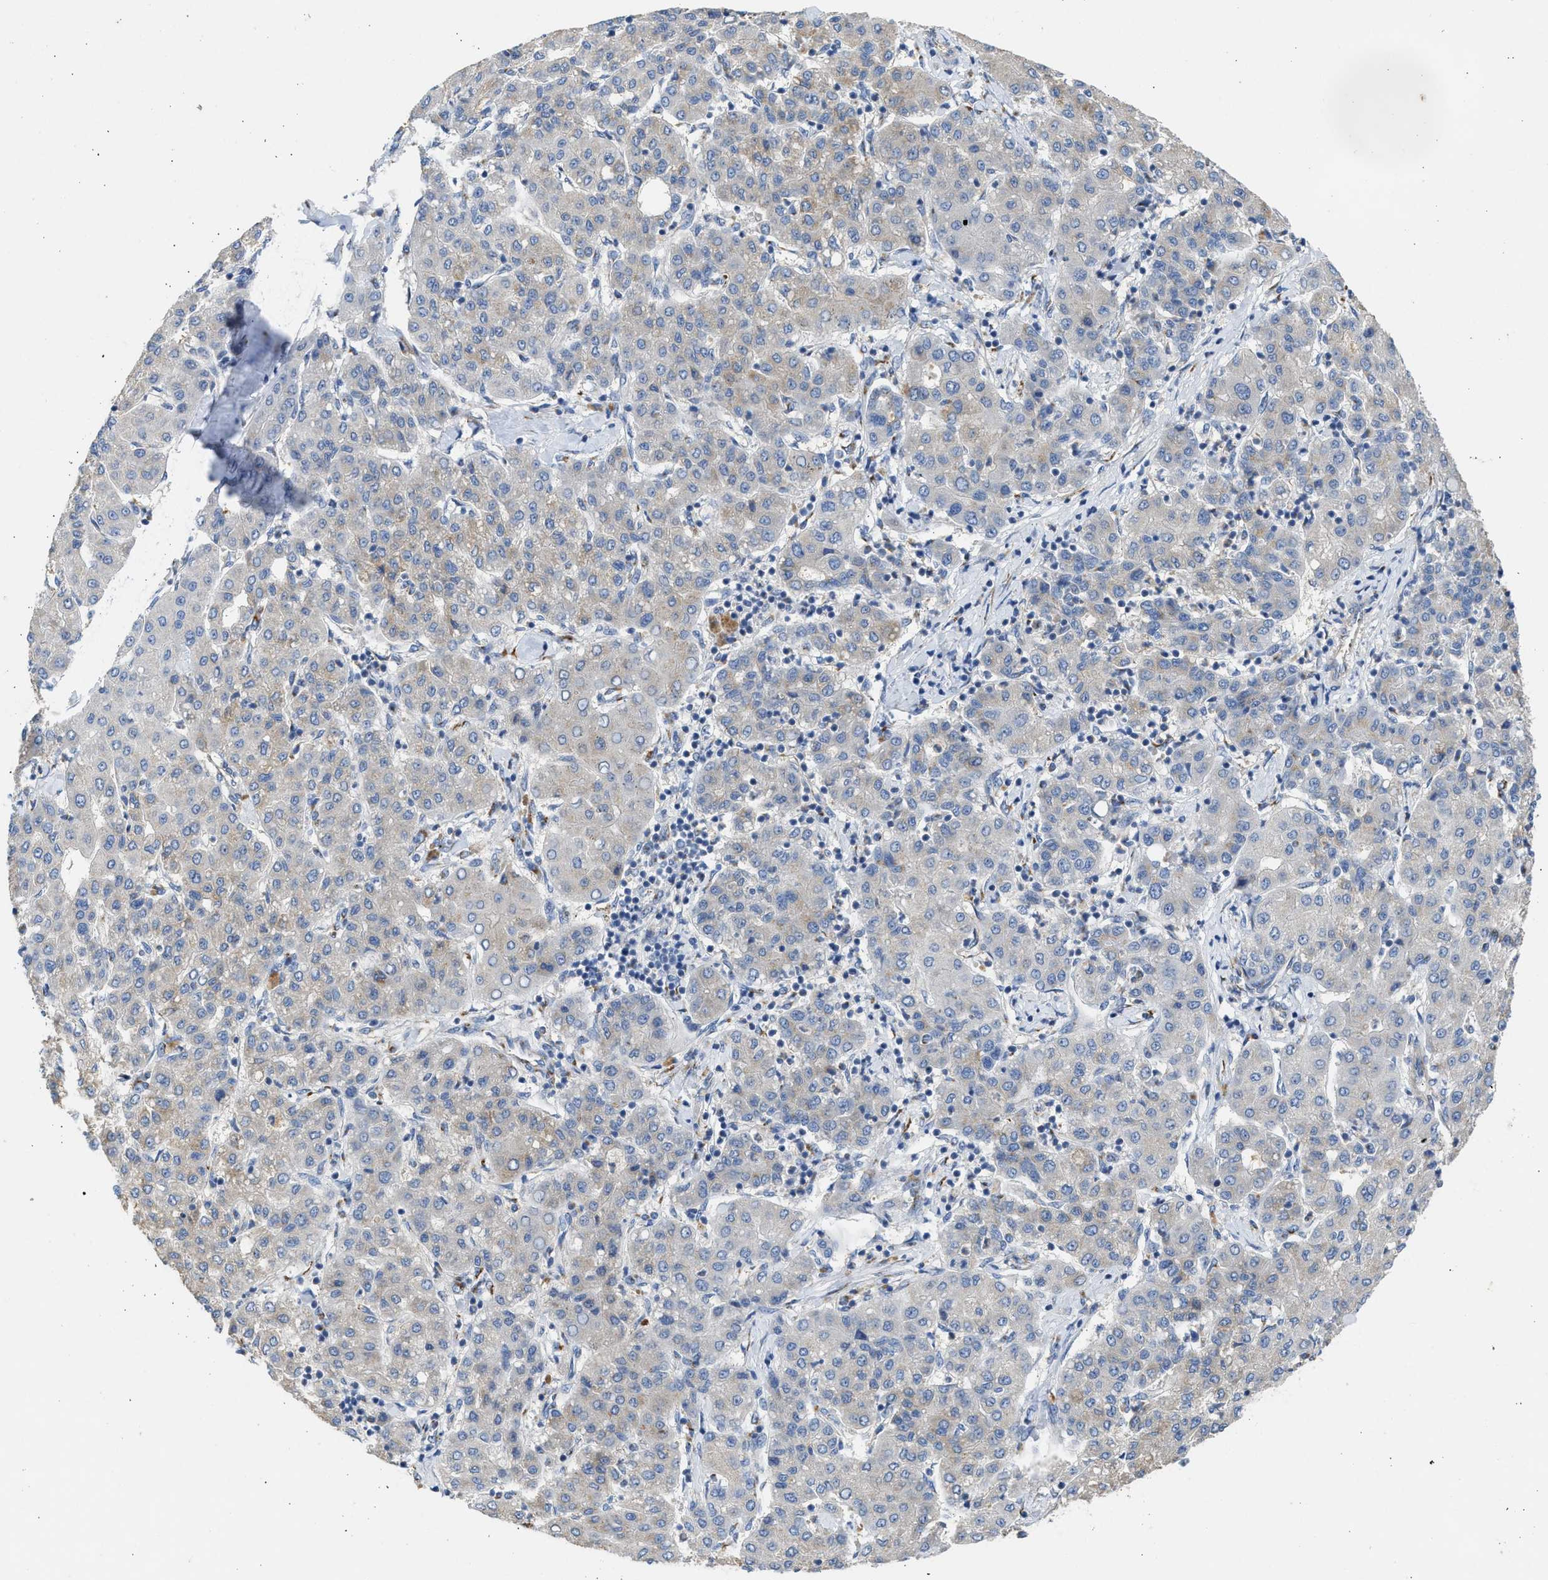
{"staining": {"intensity": "weak", "quantity": "<25%", "location": "cytoplasmic/membranous"}, "tissue": "liver cancer", "cell_type": "Tumor cells", "image_type": "cancer", "snomed": [{"axis": "morphology", "description": "Carcinoma, Hepatocellular, NOS"}, {"axis": "topography", "description": "Liver"}], "caption": "Immunohistochemistry histopathology image of human liver cancer stained for a protein (brown), which displays no expression in tumor cells.", "gene": "IPO8", "patient": {"sex": "male", "age": 65}}